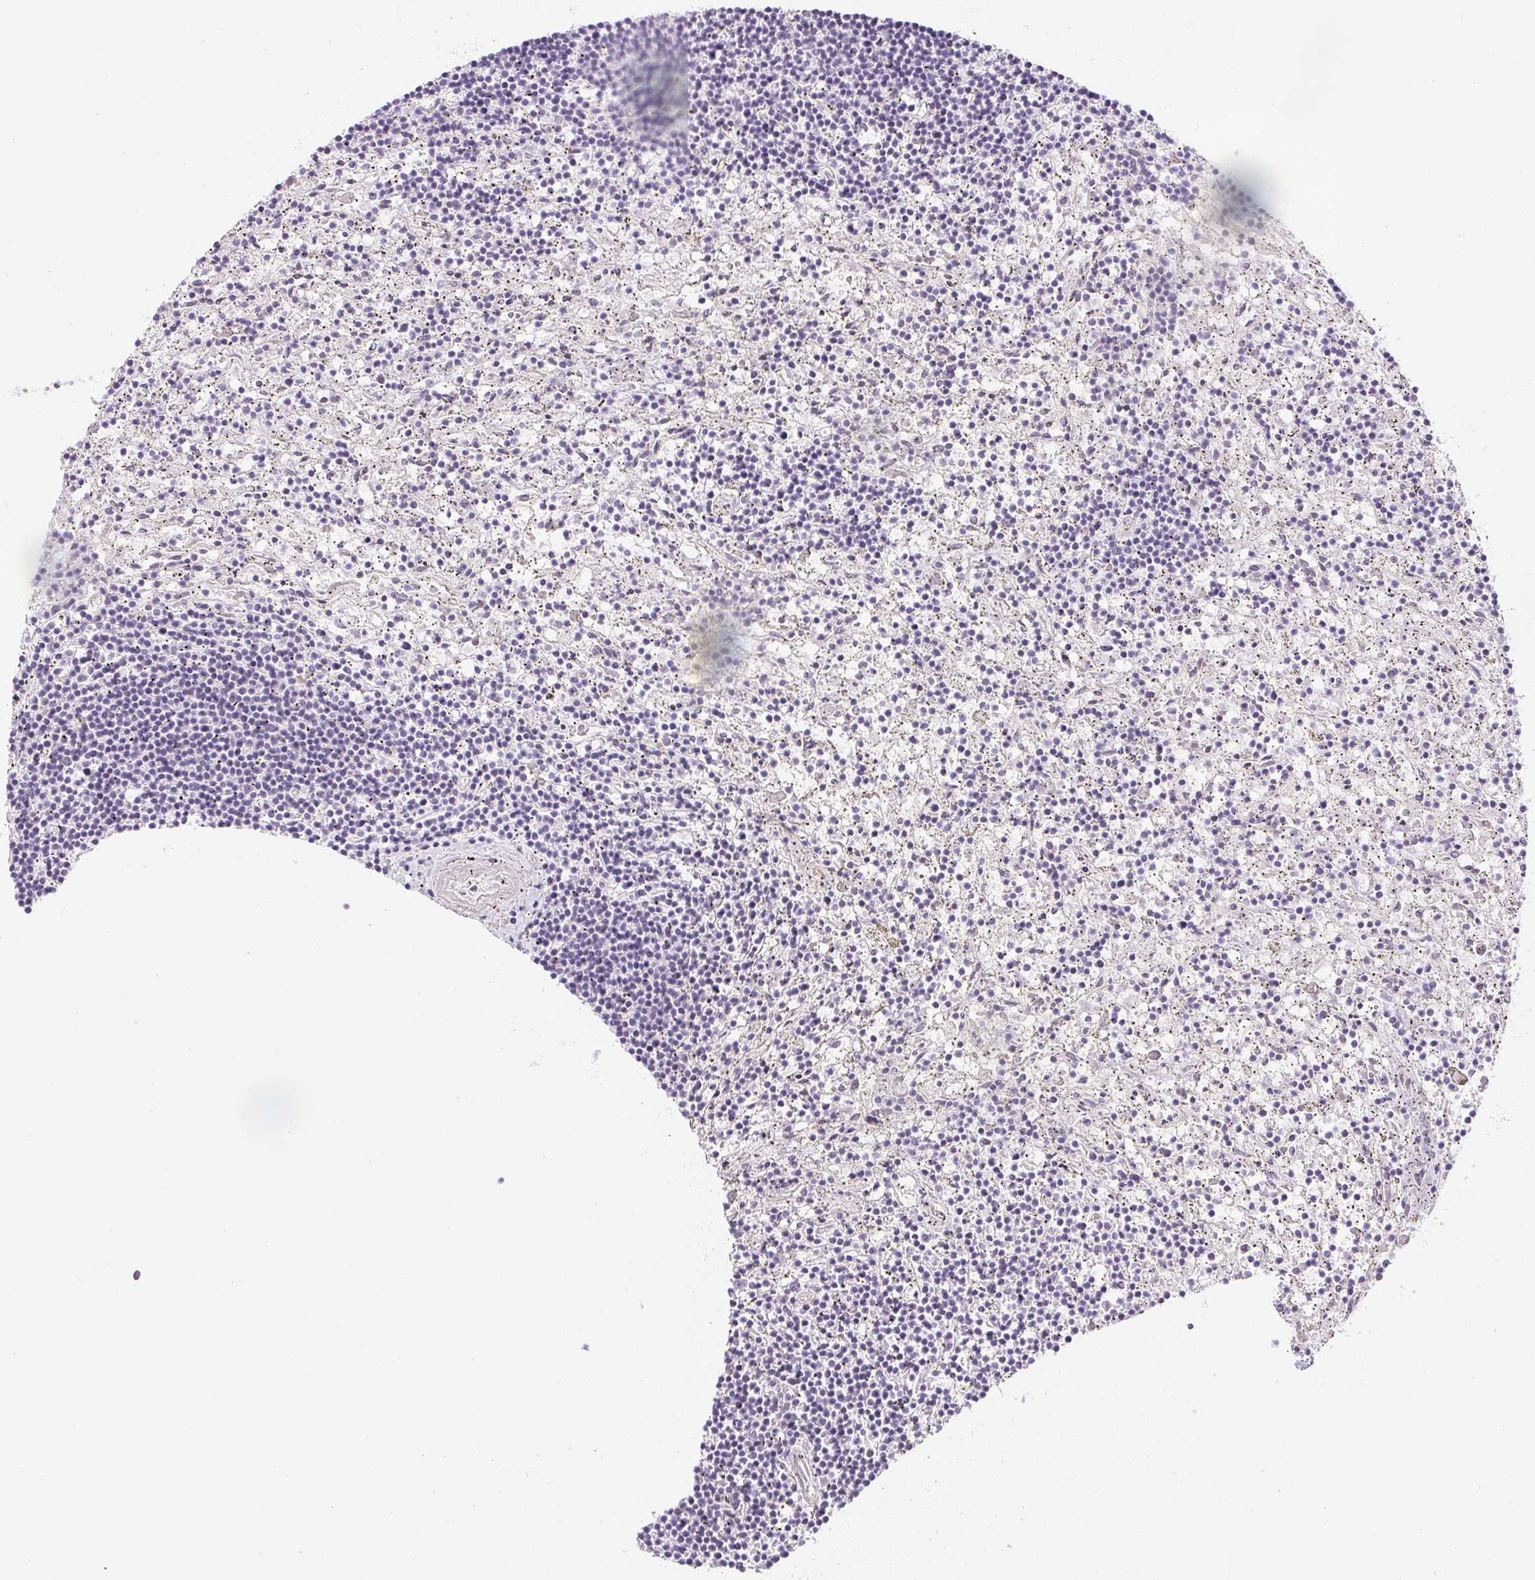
{"staining": {"intensity": "negative", "quantity": "none", "location": "none"}, "tissue": "lymphoma", "cell_type": "Tumor cells", "image_type": "cancer", "snomed": [{"axis": "morphology", "description": "Malignant lymphoma, non-Hodgkin's type, Low grade"}, {"axis": "topography", "description": "Spleen"}], "caption": "The IHC histopathology image has no significant positivity in tumor cells of malignant lymphoma, non-Hodgkin's type (low-grade) tissue.", "gene": "DPPA4", "patient": {"sex": "male", "age": 76}}